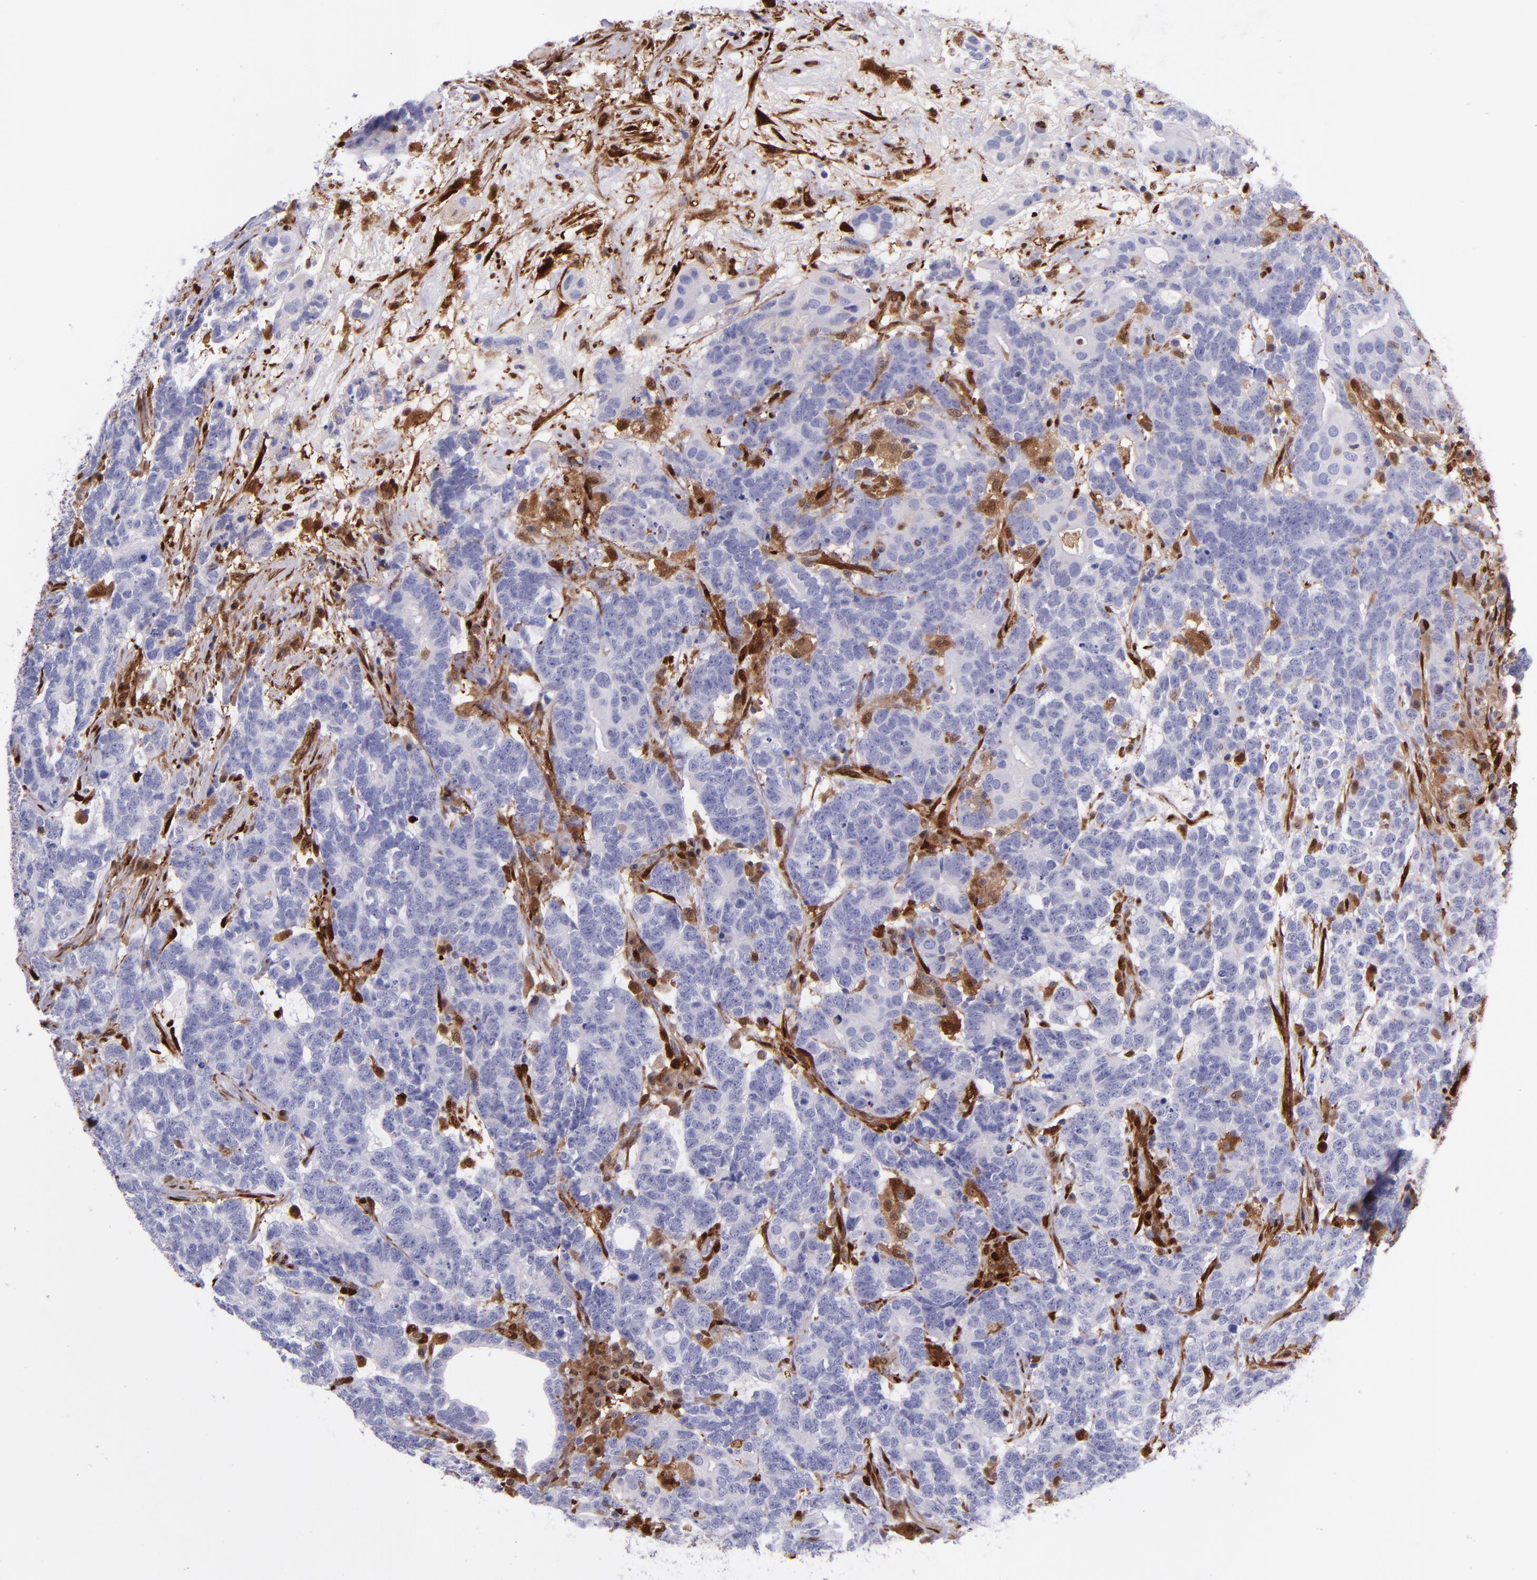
{"staining": {"intensity": "negative", "quantity": "none", "location": "none"}, "tissue": "testis cancer", "cell_type": "Tumor cells", "image_type": "cancer", "snomed": [{"axis": "morphology", "description": "Carcinoma, Embryonal, NOS"}, {"axis": "topography", "description": "Testis"}], "caption": "This is a micrograph of immunohistochemistry (IHC) staining of testis cancer (embryonal carcinoma), which shows no staining in tumor cells. (Brightfield microscopy of DAB immunohistochemistry at high magnification).", "gene": "LGALS1", "patient": {"sex": "male", "age": 26}}